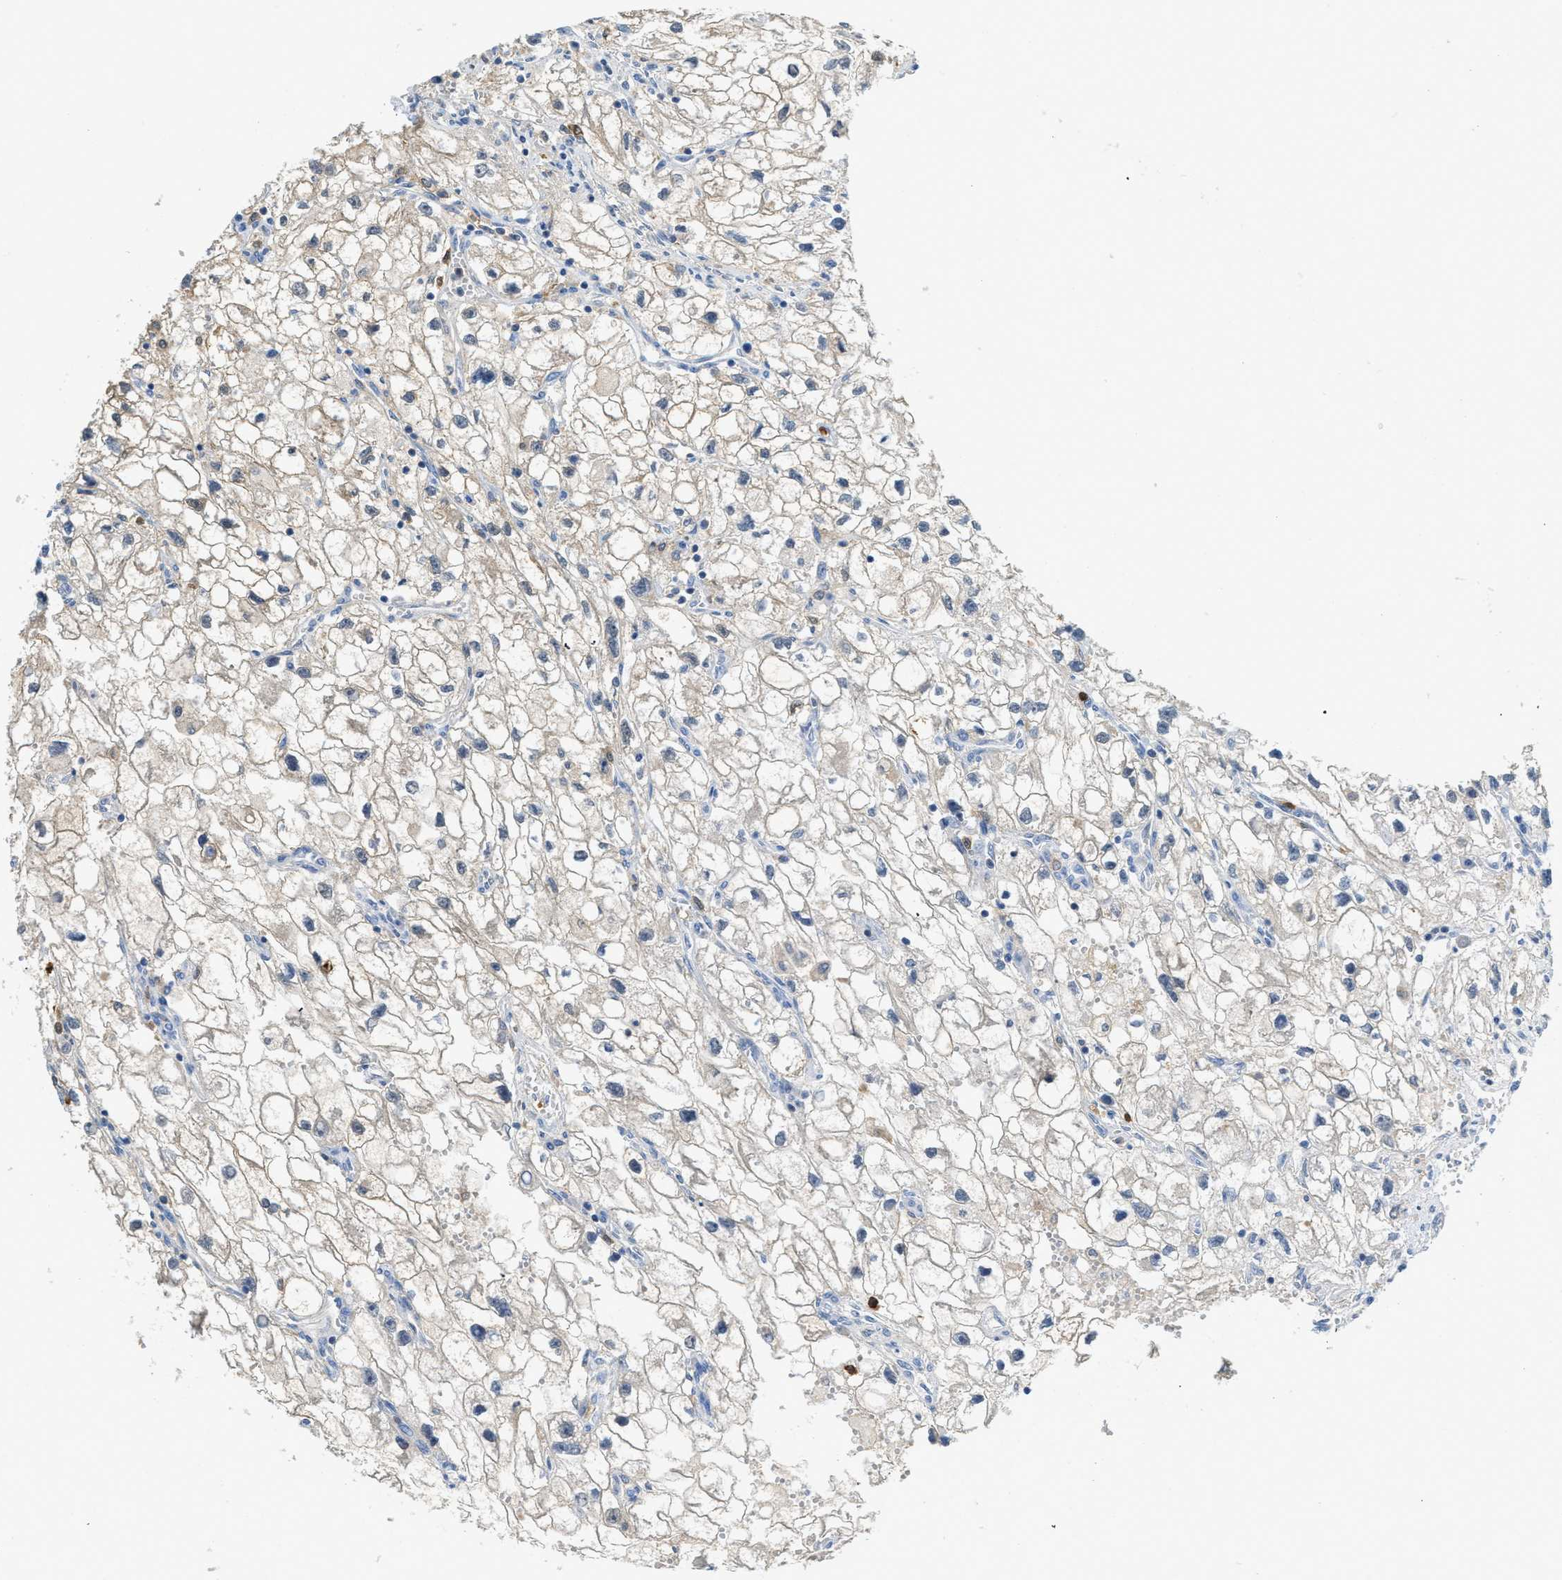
{"staining": {"intensity": "weak", "quantity": "<25%", "location": "cytoplasmic/membranous"}, "tissue": "renal cancer", "cell_type": "Tumor cells", "image_type": "cancer", "snomed": [{"axis": "morphology", "description": "Adenocarcinoma, NOS"}, {"axis": "topography", "description": "Kidney"}], "caption": "DAB immunohistochemical staining of adenocarcinoma (renal) demonstrates no significant positivity in tumor cells.", "gene": "SERPINB1", "patient": {"sex": "female", "age": 70}}